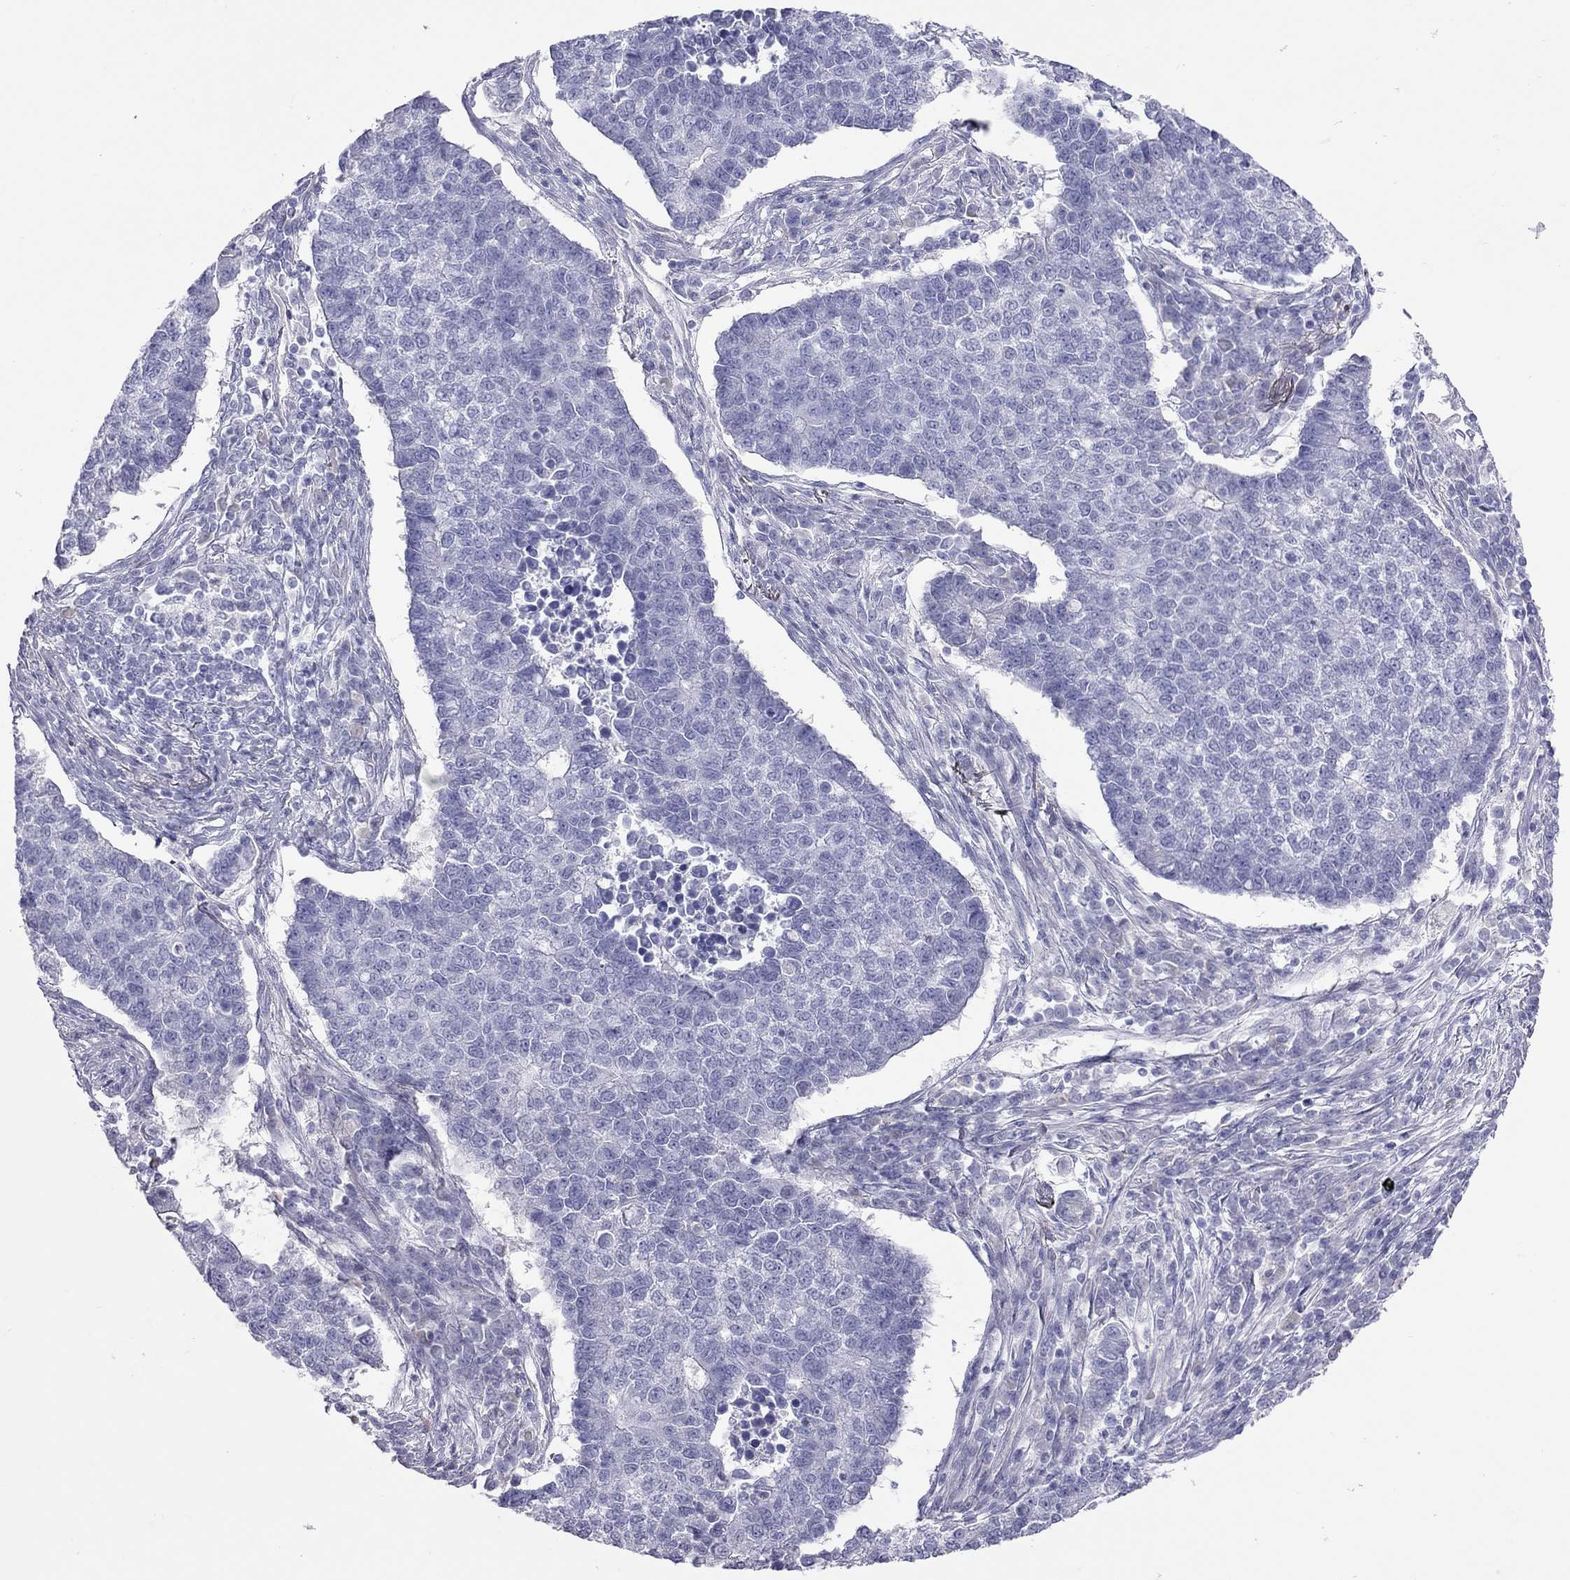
{"staining": {"intensity": "negative", "quantity": "none", "location": "none"}, "tissue": "lung cancer", "cell_type": "Tumor cells", "image_type": "cancer", "snomed": [{"axis": "morphology", "description": "Adenocarcinoma, NOS"}, {"axis": "topography", "description": "Lung"}], "caption": "Tumor cells are negative for protein expression in human lung cancer (adenocarcinoma).", "gene": "STAG3", "patient": {"sex": "male", "age": 57}}